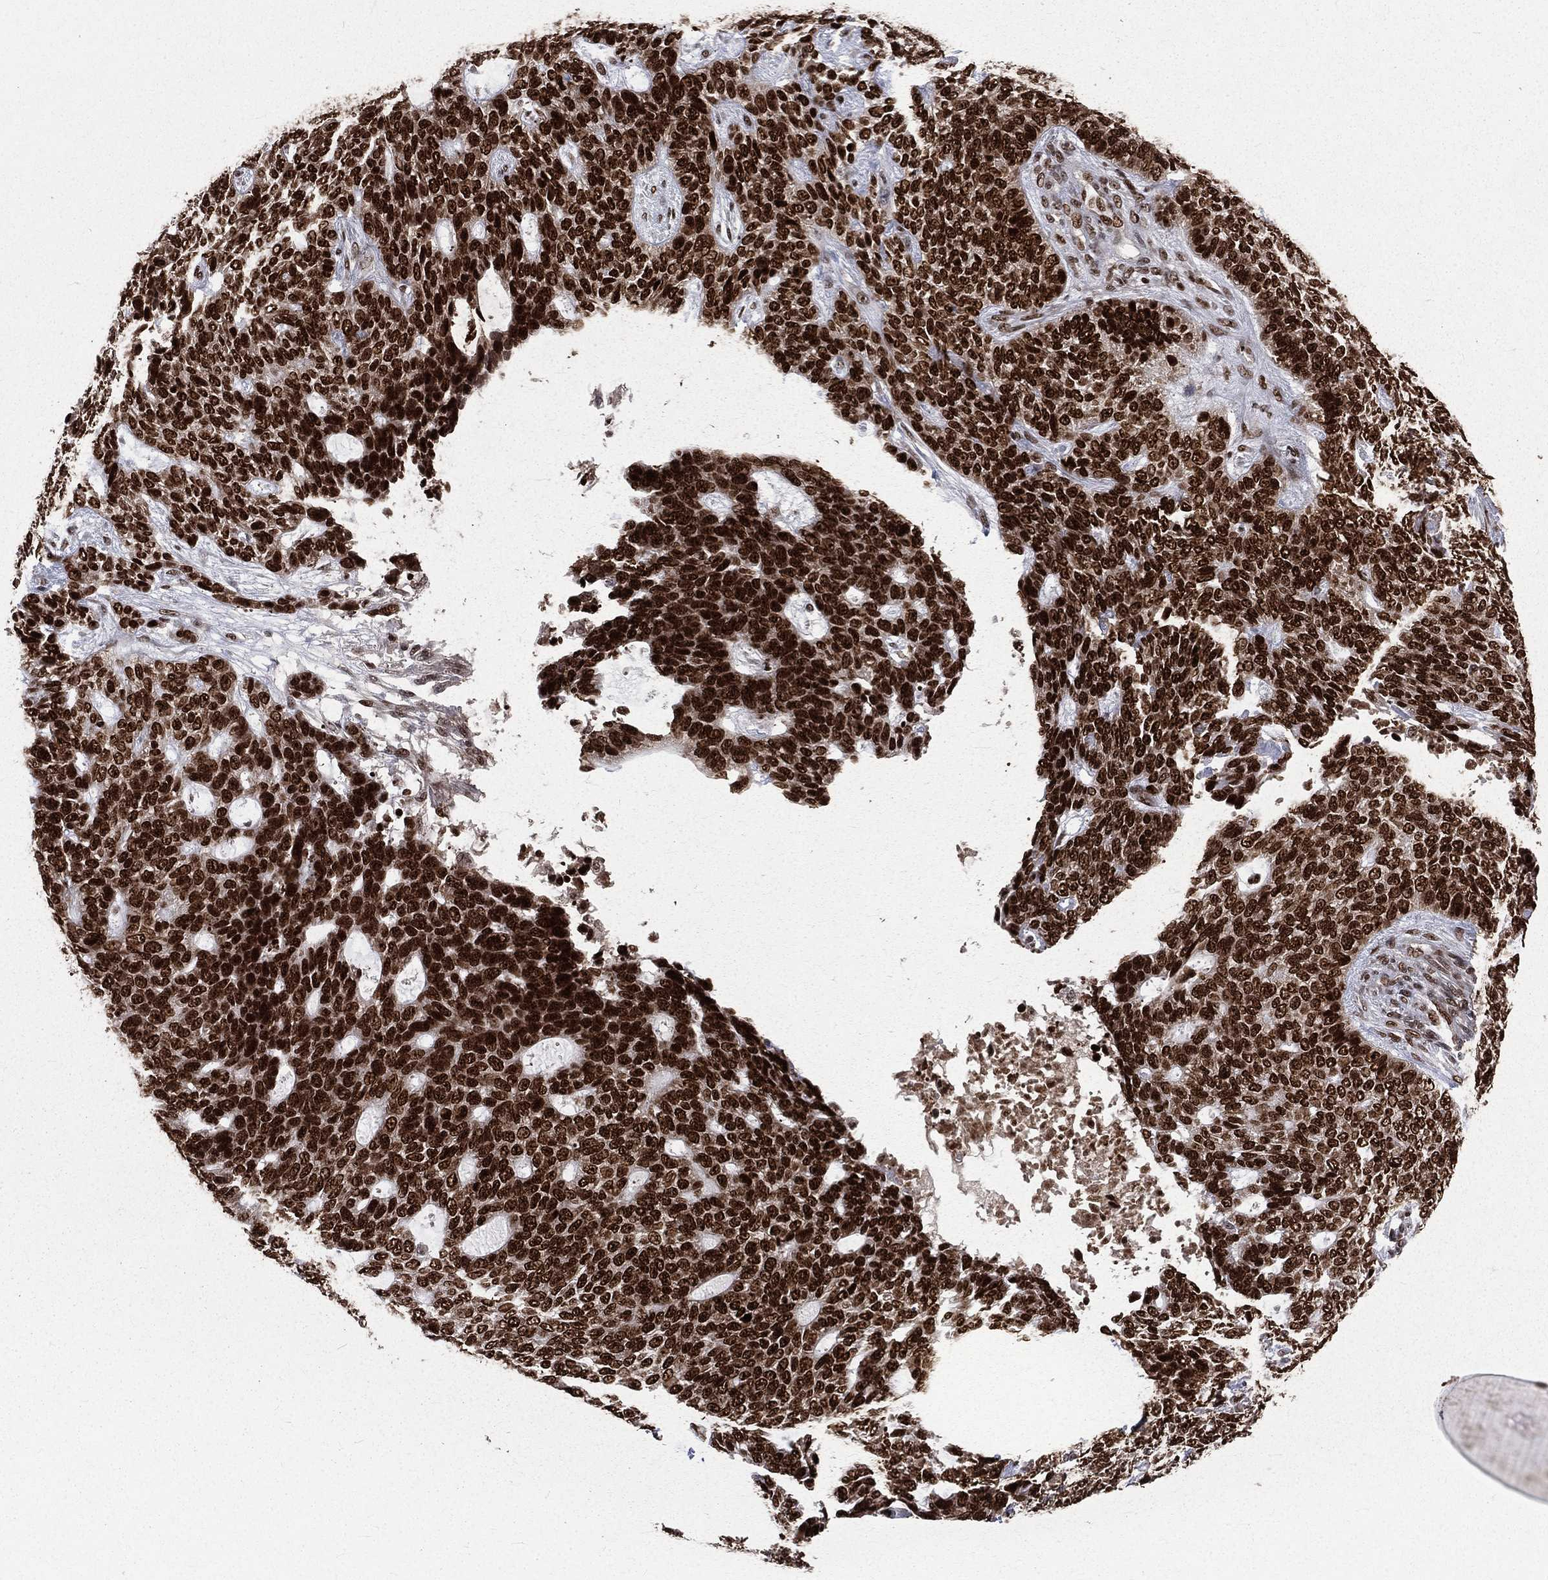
{"staining": {"intensity": "strong", "quantity": ">75%", "location": "nuclear"}, "tissue": "skin cancer", "cell_type": "Tumor cells", "image_type": "cancer", "snomed": [{"axis": "morphology", "description": "Basal cell carcinoma"}, {"axis": "topography", "description": "Skin"}], "caption": "The image displays a brown stain indicating the presence of a protein in the nuclear of tumor cells in skin basal cell carcinoma. Nuclei are stained in blue.", "gene": "POLB", "patient": {"sex": "female", "age": 69}}